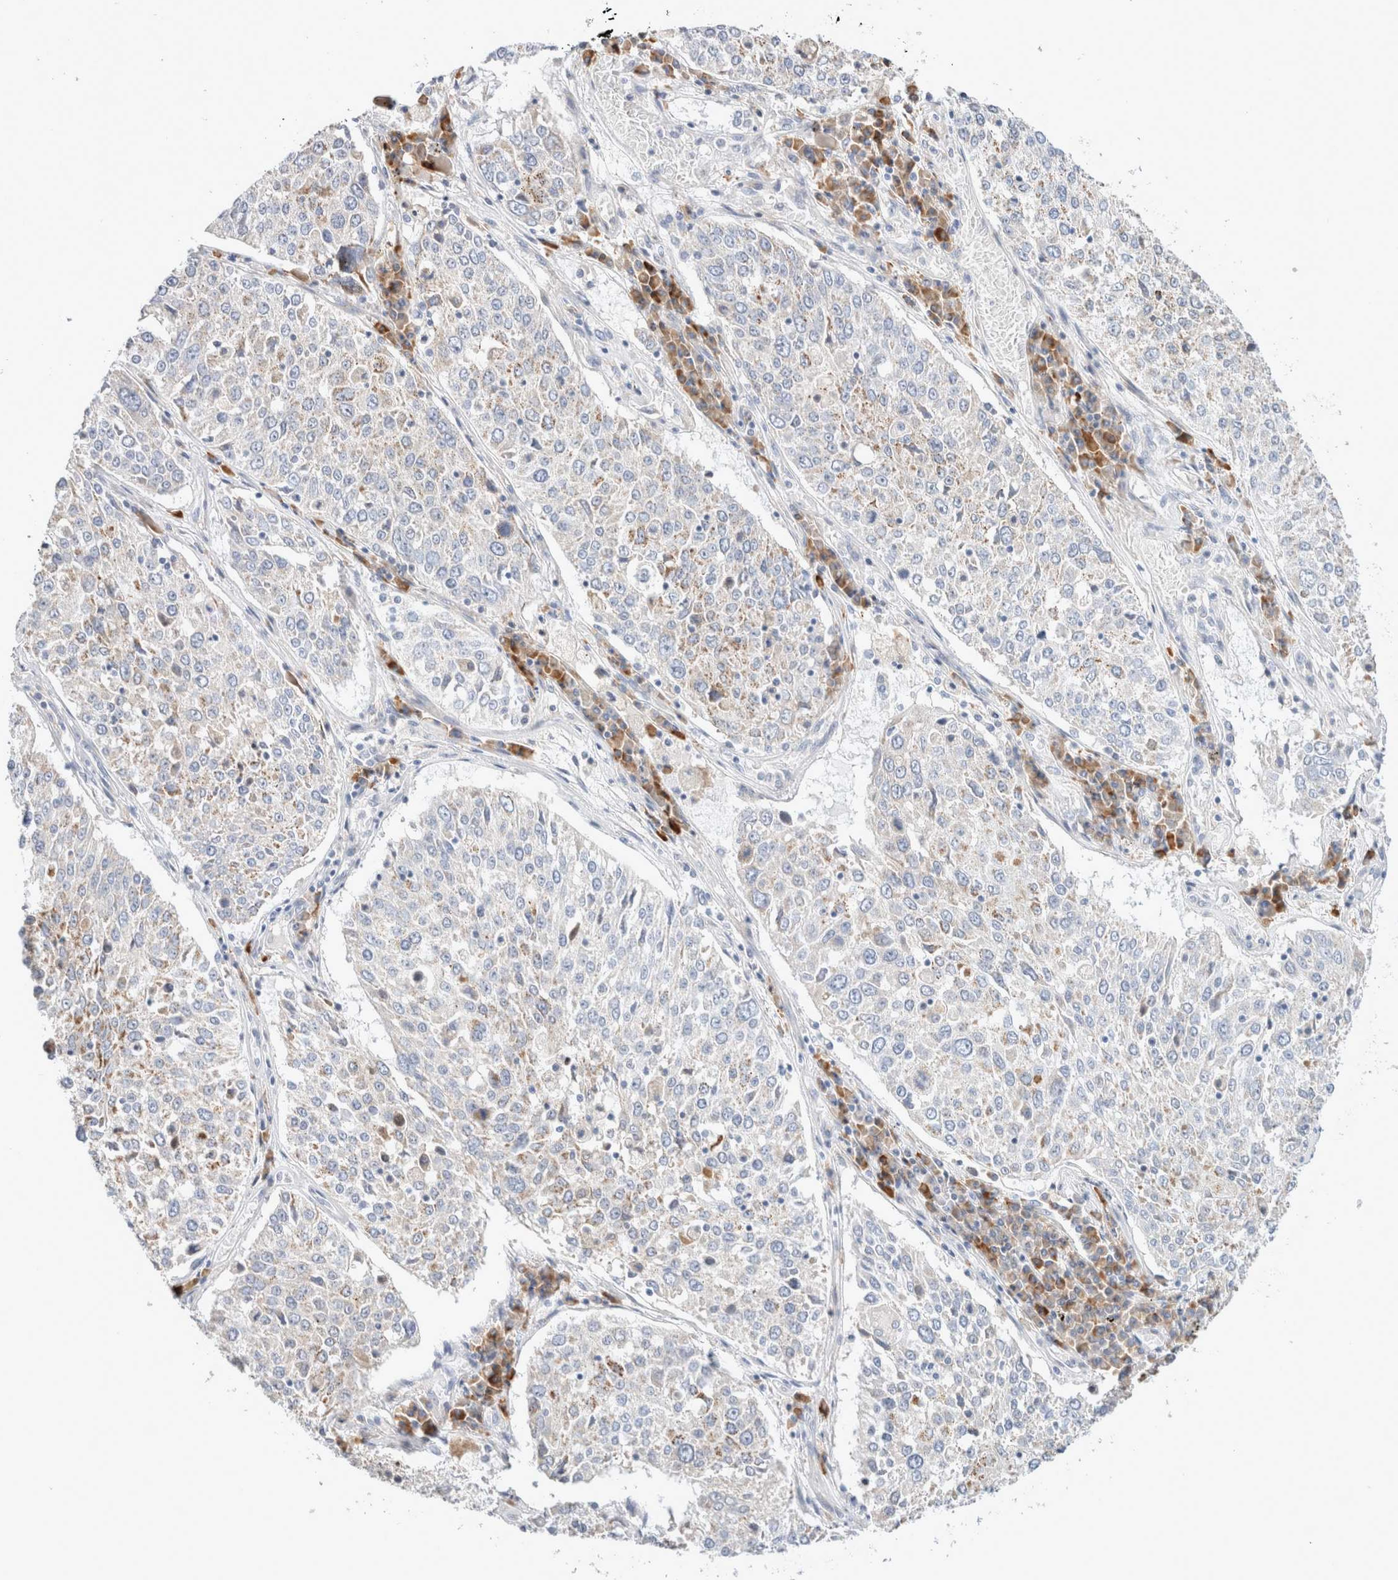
{"staining": {"intensity": "negative", "quantity": "none", "location": "none"}, "tissue": "lung cancer", "cell_type": "Tumor cells", "image_type": "cancer", "snomed": [{"axis": "morphology", "description": "Squamous cell carcinoma, NOS"}, {"axis": "topography", "description": "Lung"}], "caption": "Image shows no significant protein expression in tumor cells of lung cancer. Nuclei are stained in blue.", "gene": "GADD45G", "patient": {"sex": "male", "age": 65}}